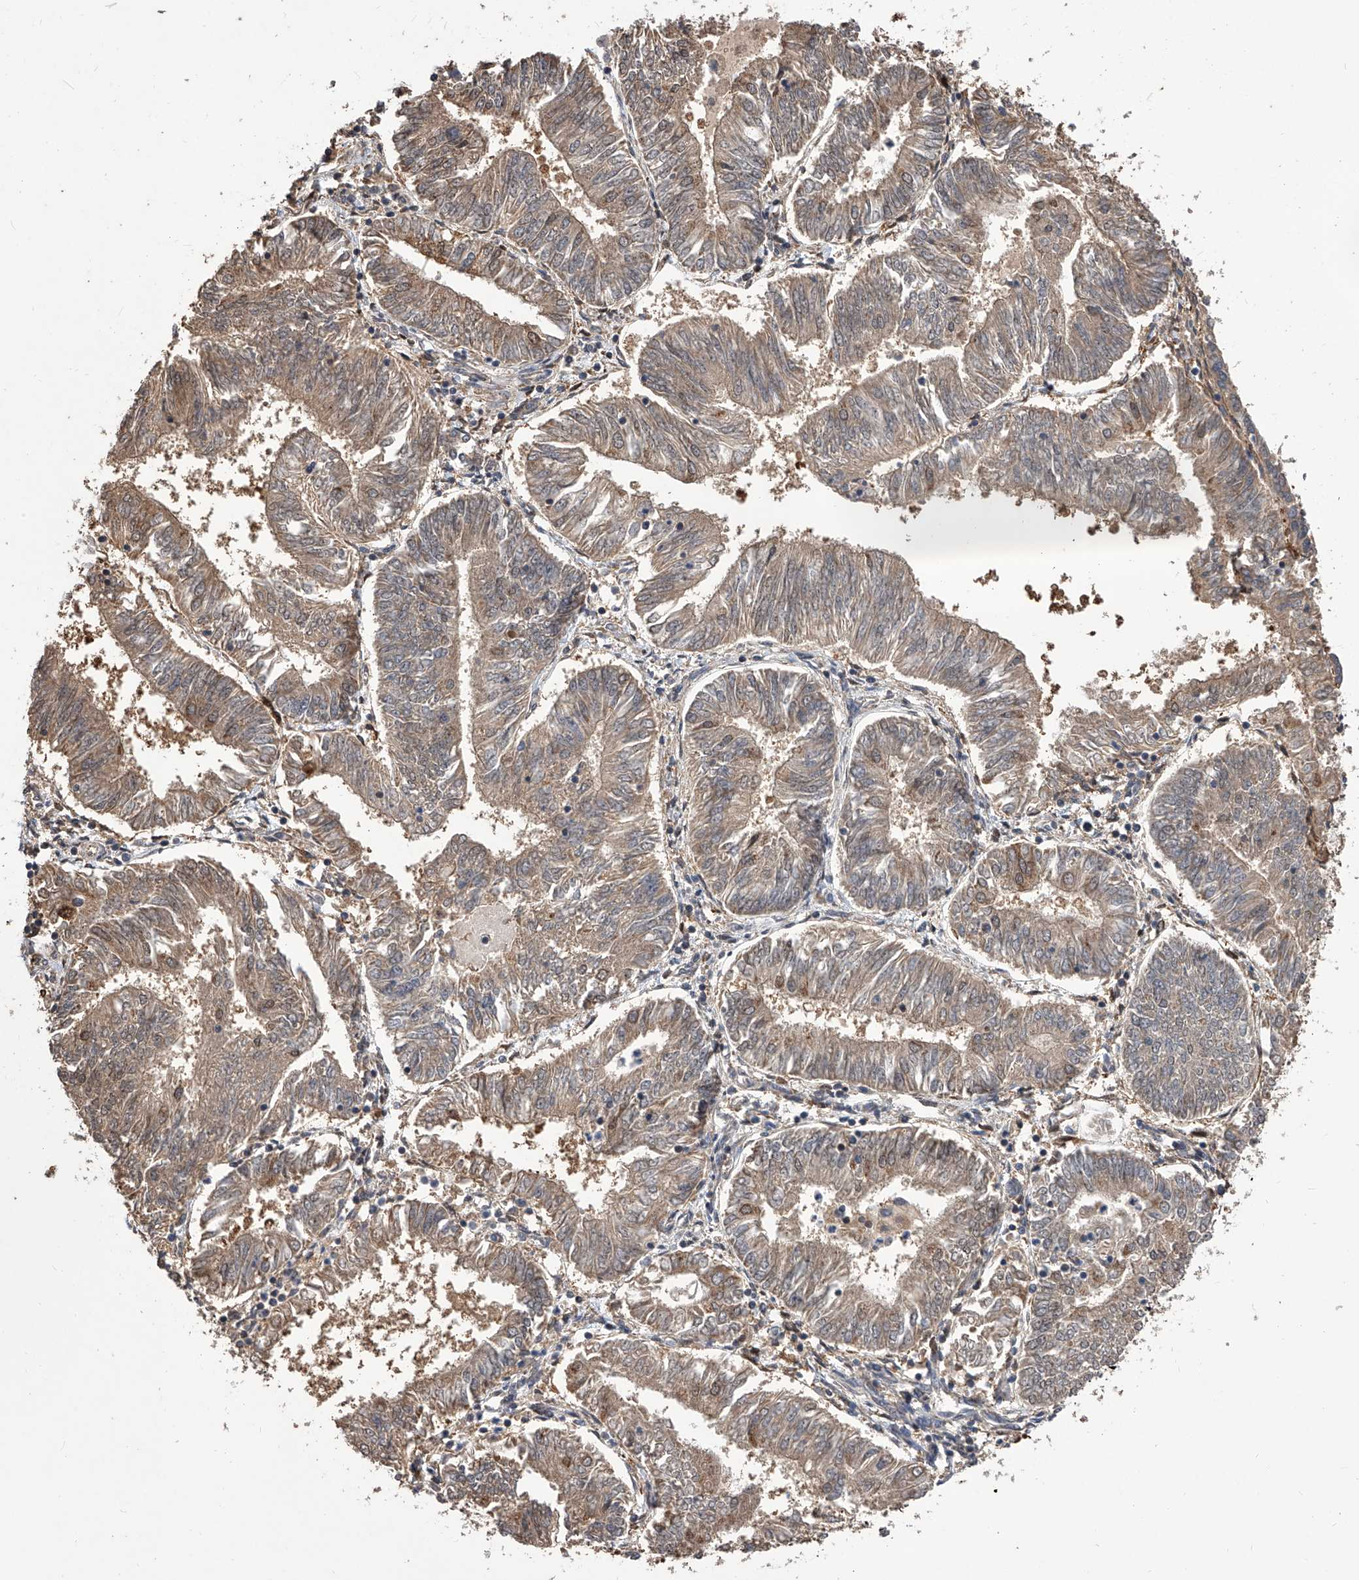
{"staining": {"intensity": "weak", "quantity": ">75%", "location": "cytoplasmic/membranous"}, "tissue": "endometrial cancer", "cell_type": "Tumor cells", "image_type": "cancer", "snomed": [{"axis": "morphology", "description": "Adenocarcinoma, NOS"}, {"axis": "topography", "description": "Endometrium"}], "caption": "Endometrial cancer (adenocarcinoma) stained with DAB (3,3'-diaminobenzidine) IHC reveals low levels of weak cytoplasmic/membranous staining in about >75% of tumor cells. The staining was performed using DAB, with brown indicating positive protein expression. Nuclei are stained blue with hematoxylin.", "gene": "GMDS", "patient": {"sex": "female", "age": 58}}